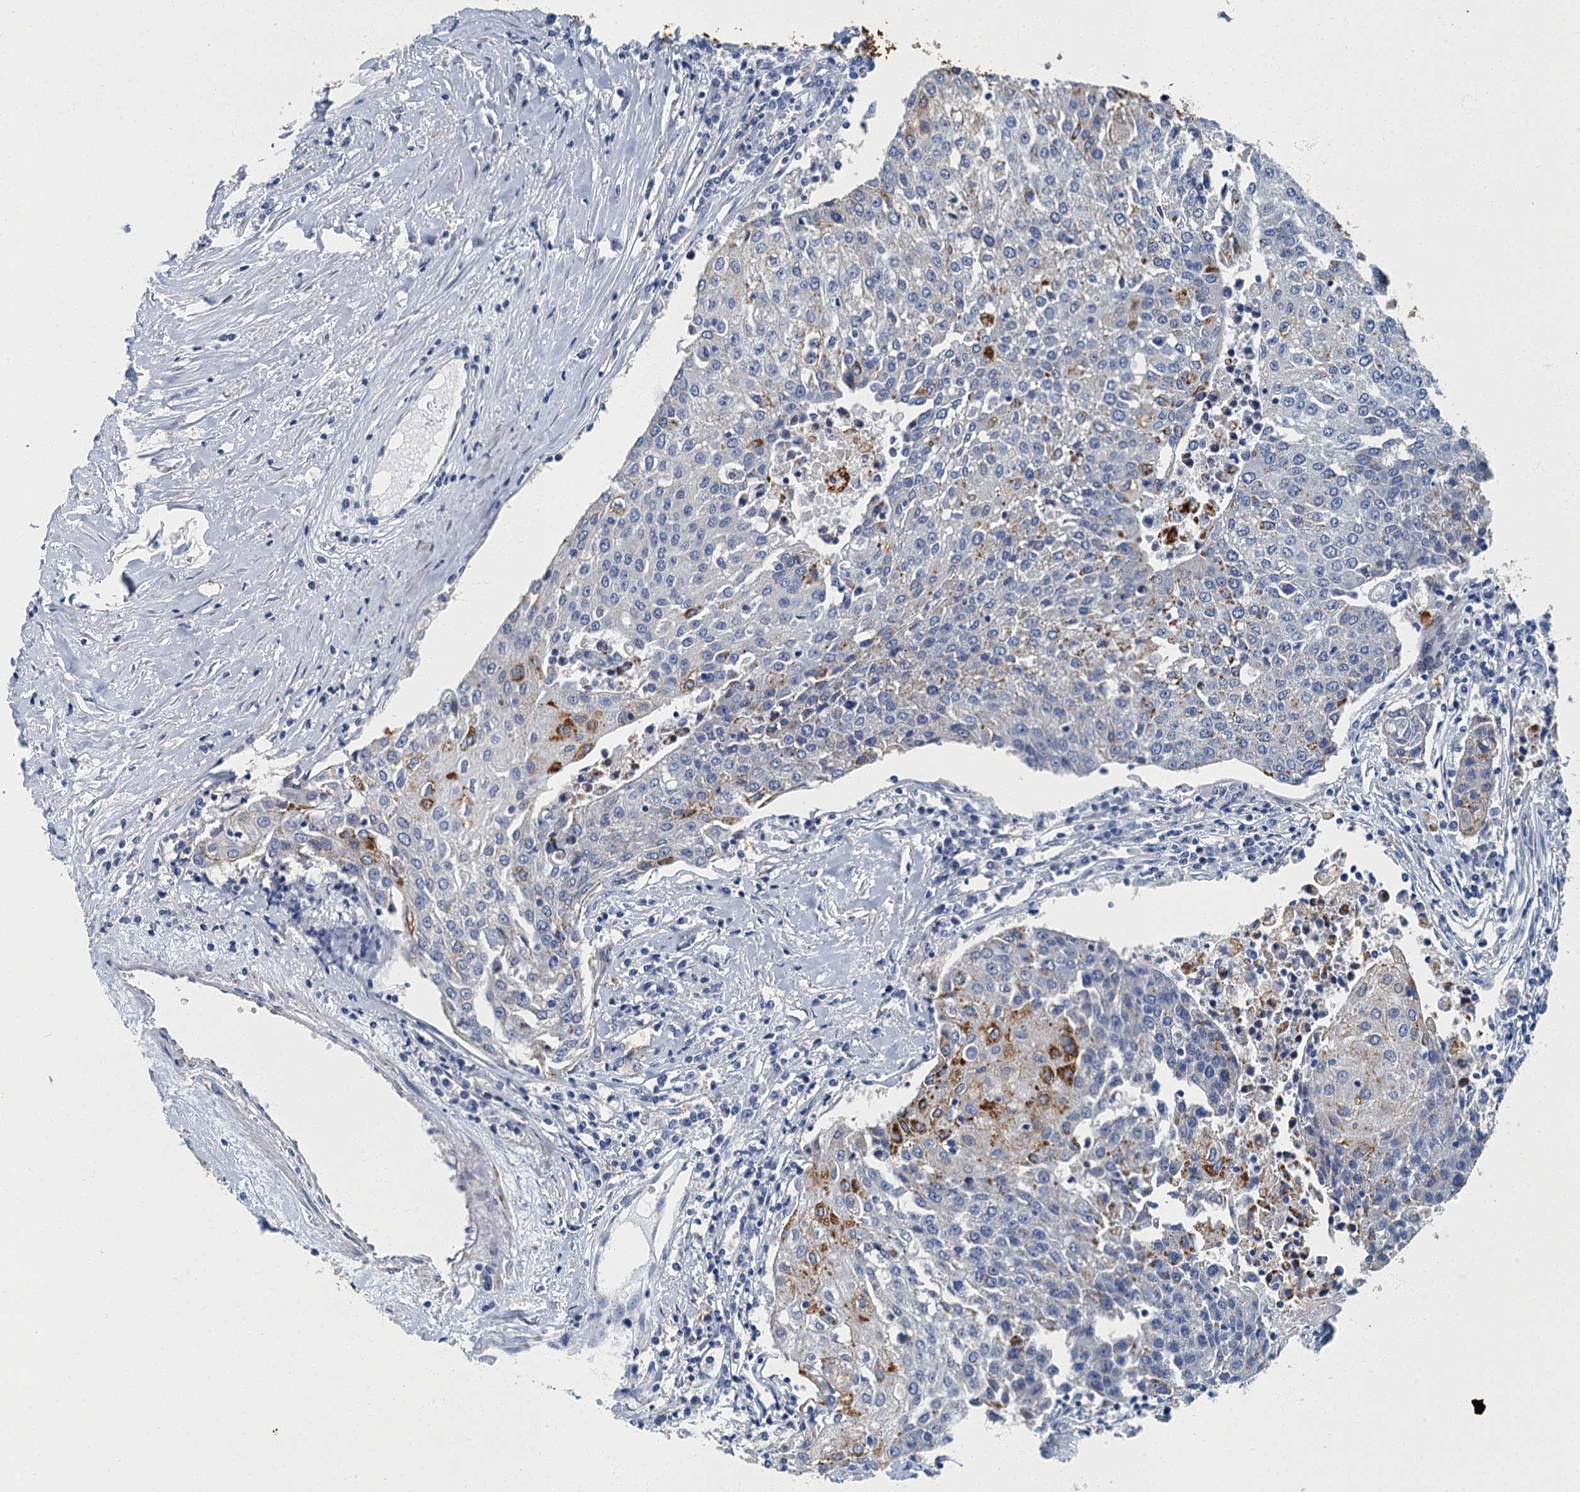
{"staining": {"intensity": "moderate", "quantity": "<25%", "location": "cytoplasmic/membranous"}, "tissue": "urothelial cancer", "cell_type": "Tumor cells", "image_type": "cancer", "snomed": [{"axis": "morphology", "description": "Urothelial carcinoma, High grade"}, {"axis": "topography", "description": "Urinary bladder"}], "caption": "This is an image of IHC staining of urothelial cancer, which shows moderate positivity in the cytoplasmic/membranous of tumor cells.", "gene": "GADL1", "patient": {"sex": "female", "age": 85}}